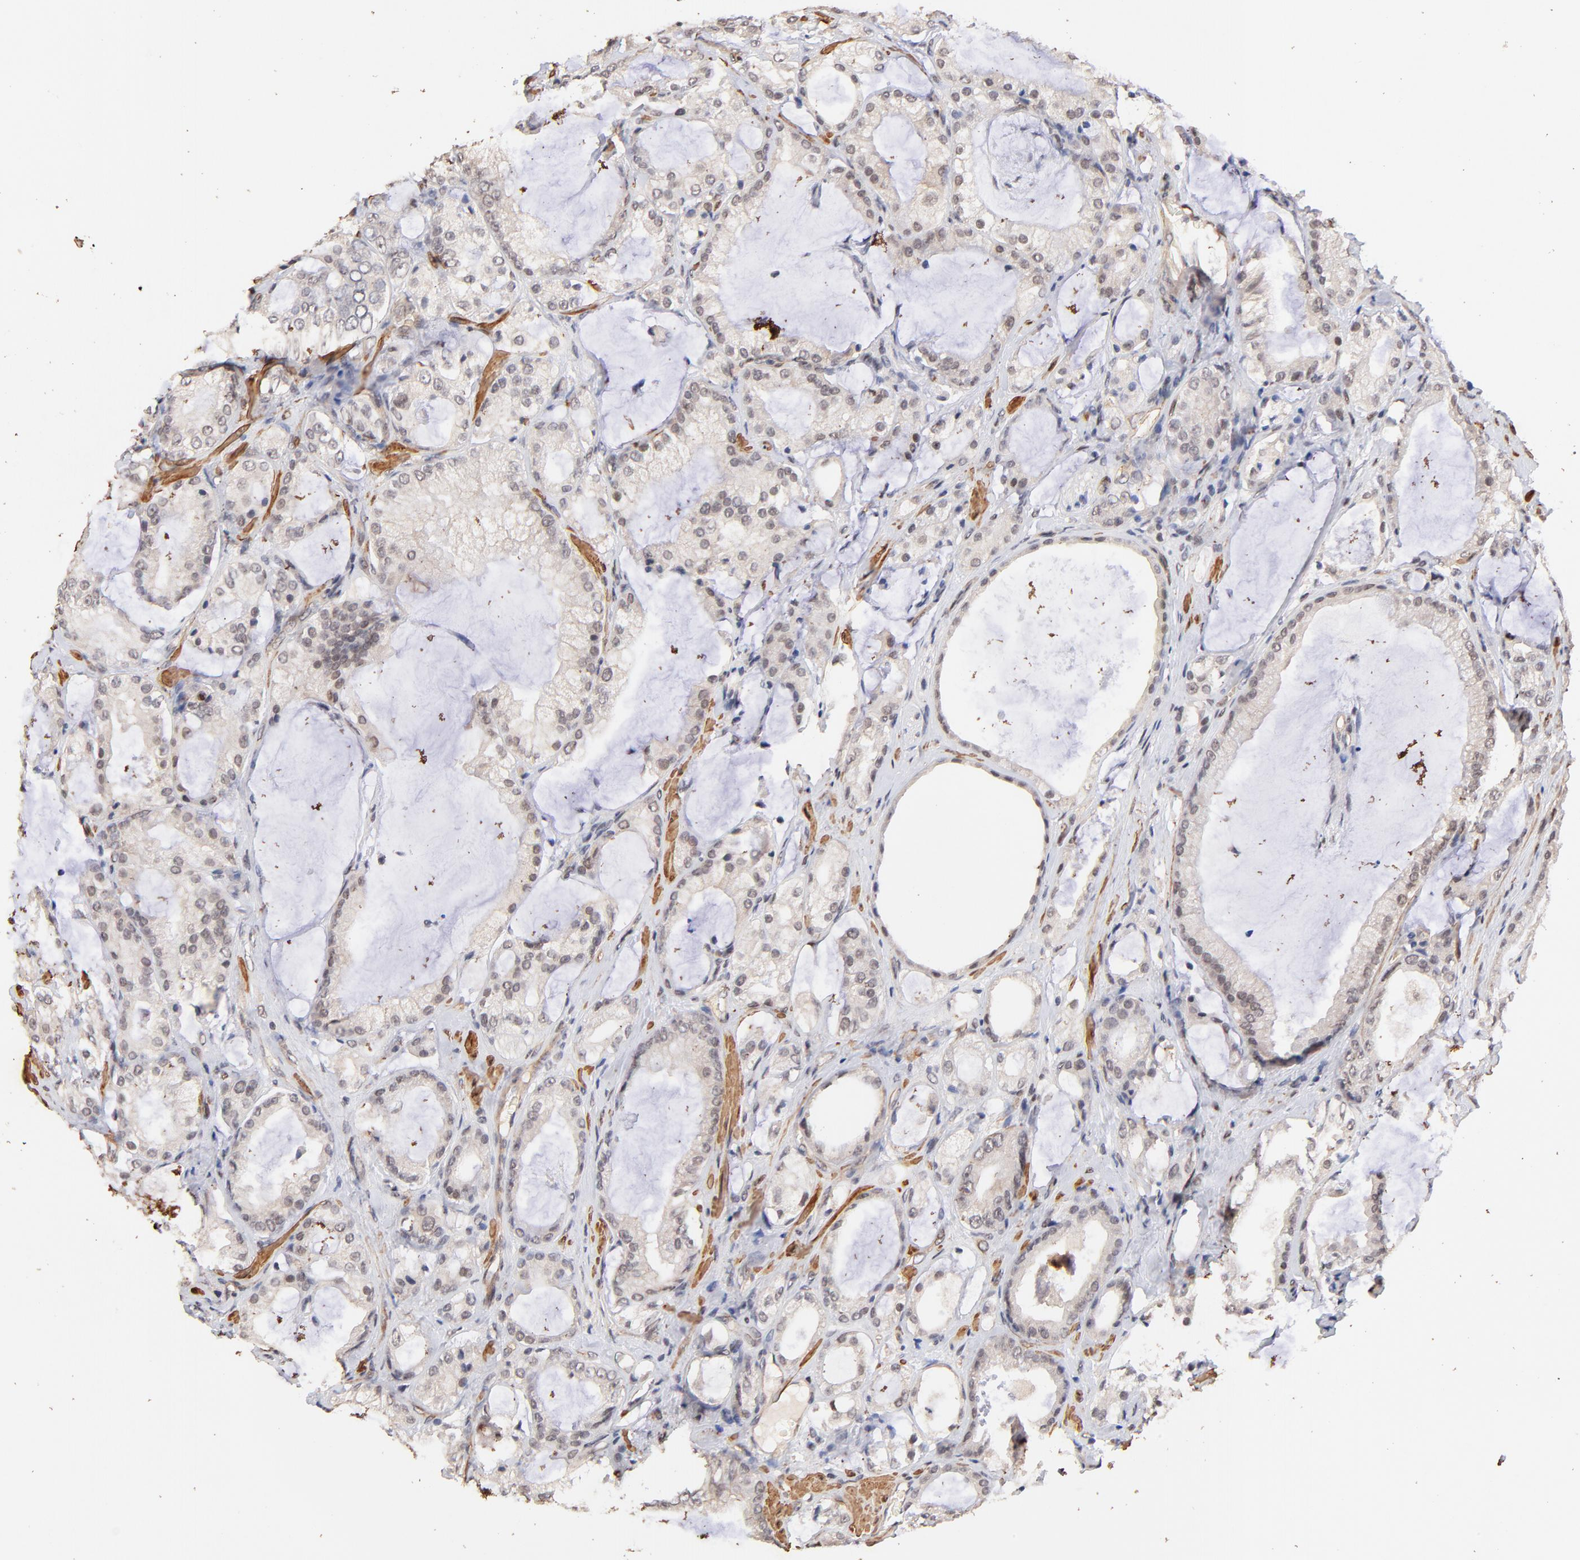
{"staining": {"intensity": "weak", "quantity": "<25%", "location": "nuclear"}, "tissue": "prostate cancer", "cell_type": "Tumor cells", "image_type": "cancer", "snomed": [{"axis": "morphology", "description": "Adenocarcinoma, Medium grade"}, {"axis": "topography", "description": "Prostate"}], "caption": "Immunohistochemistry (IHC) histopathology image of neoplastic tissue: prostate cancer stained with DAB displays no significant protein positivity in tumor cells.", "gene": "ZFP92", "patient": {"sex": "male", "age": 70}}